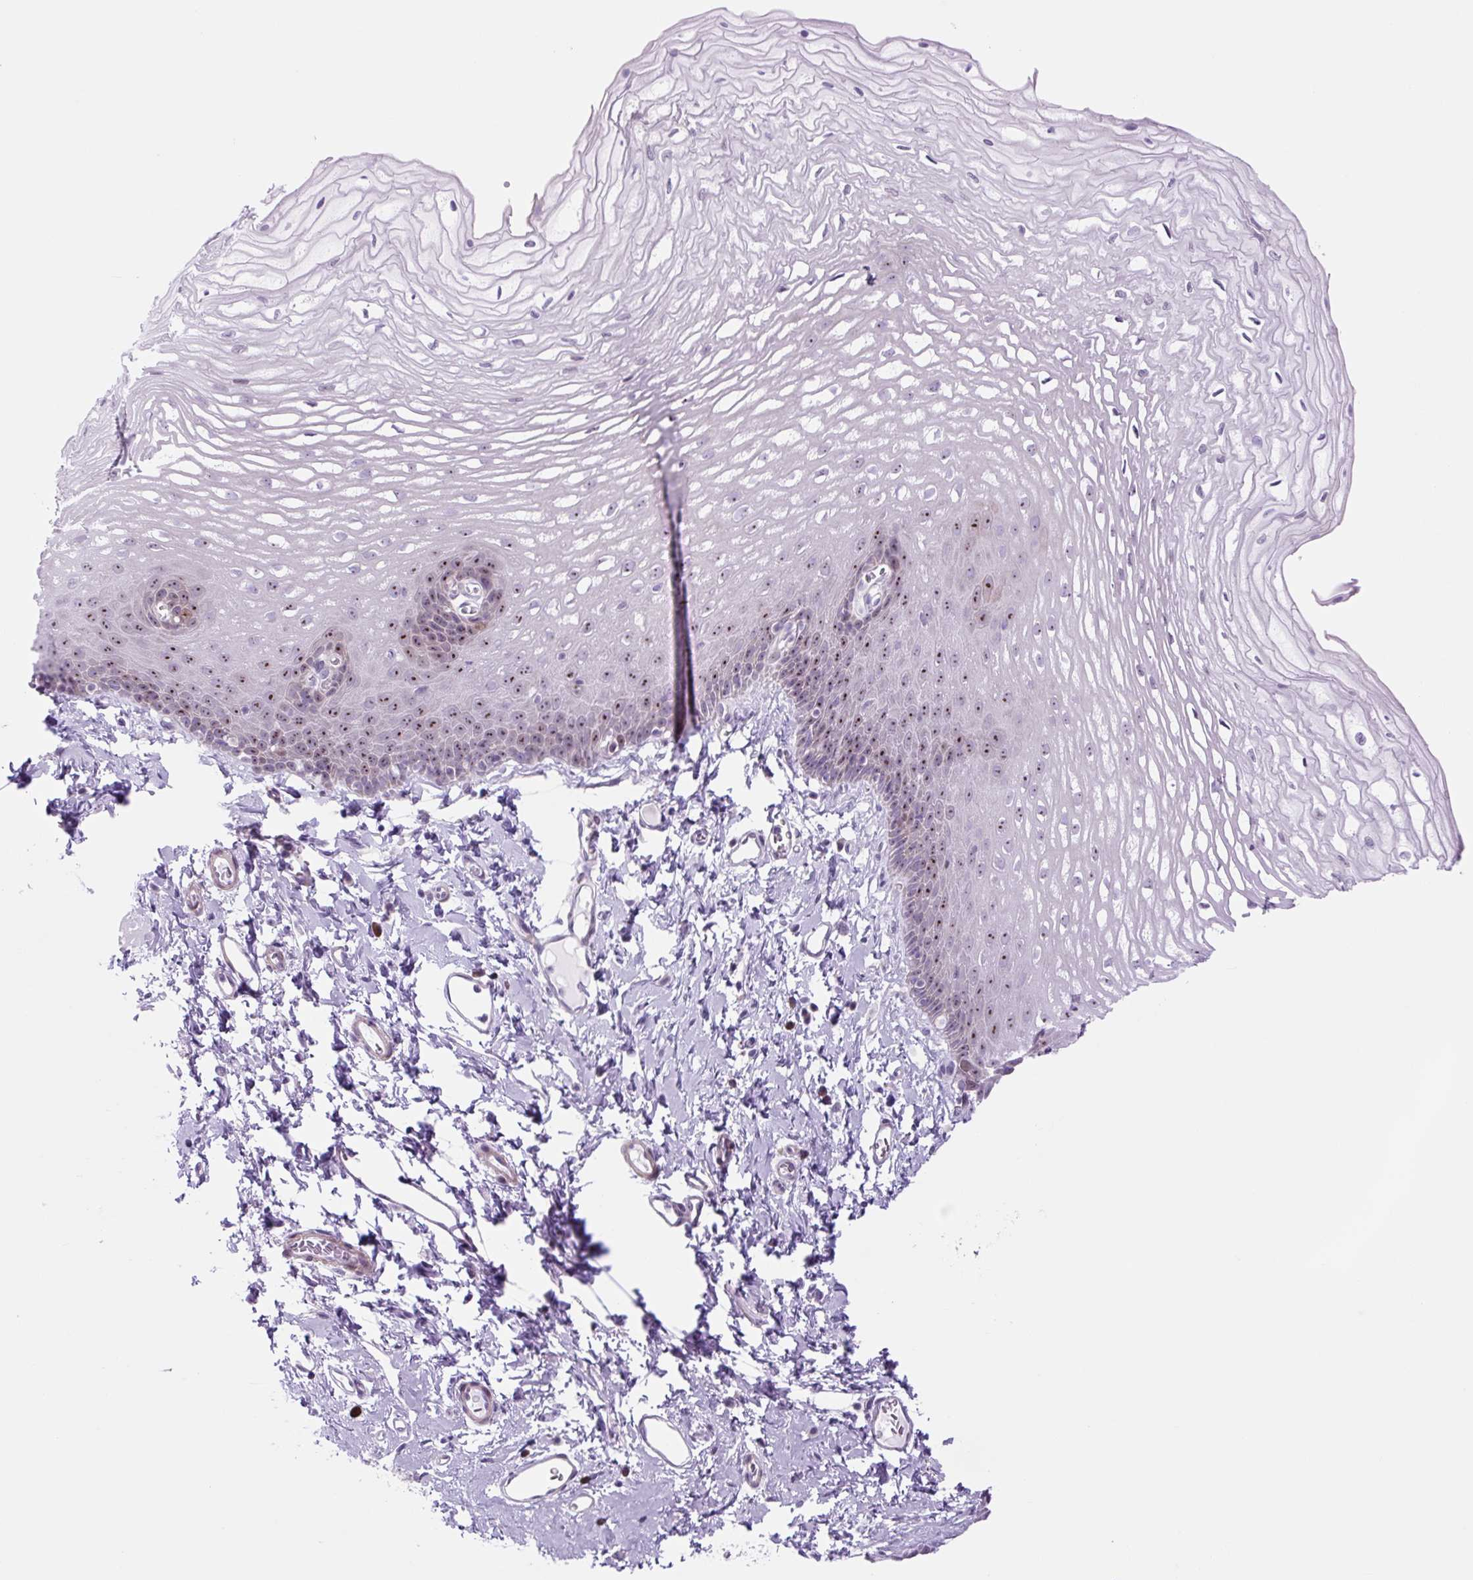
{"staining": {"intensity": "moderate", "quantity": ">75%", "location": "nuclear"}, "tissue": "esophagus", "cell_type": "Squamous epithelial cells", "image_type": "normal", "snomed": [{"axis": "morphology", "description": "Normal tissue, NOS"}, {"axis": "topography", "description": "Esophagus"}], "caption": "Moderate nuclear positivity is seen in approximately >75% of squamous epithelial cells in benign esophagus.", "gene": "RRS1", "patient": {"sex": "male", "age": 70}}